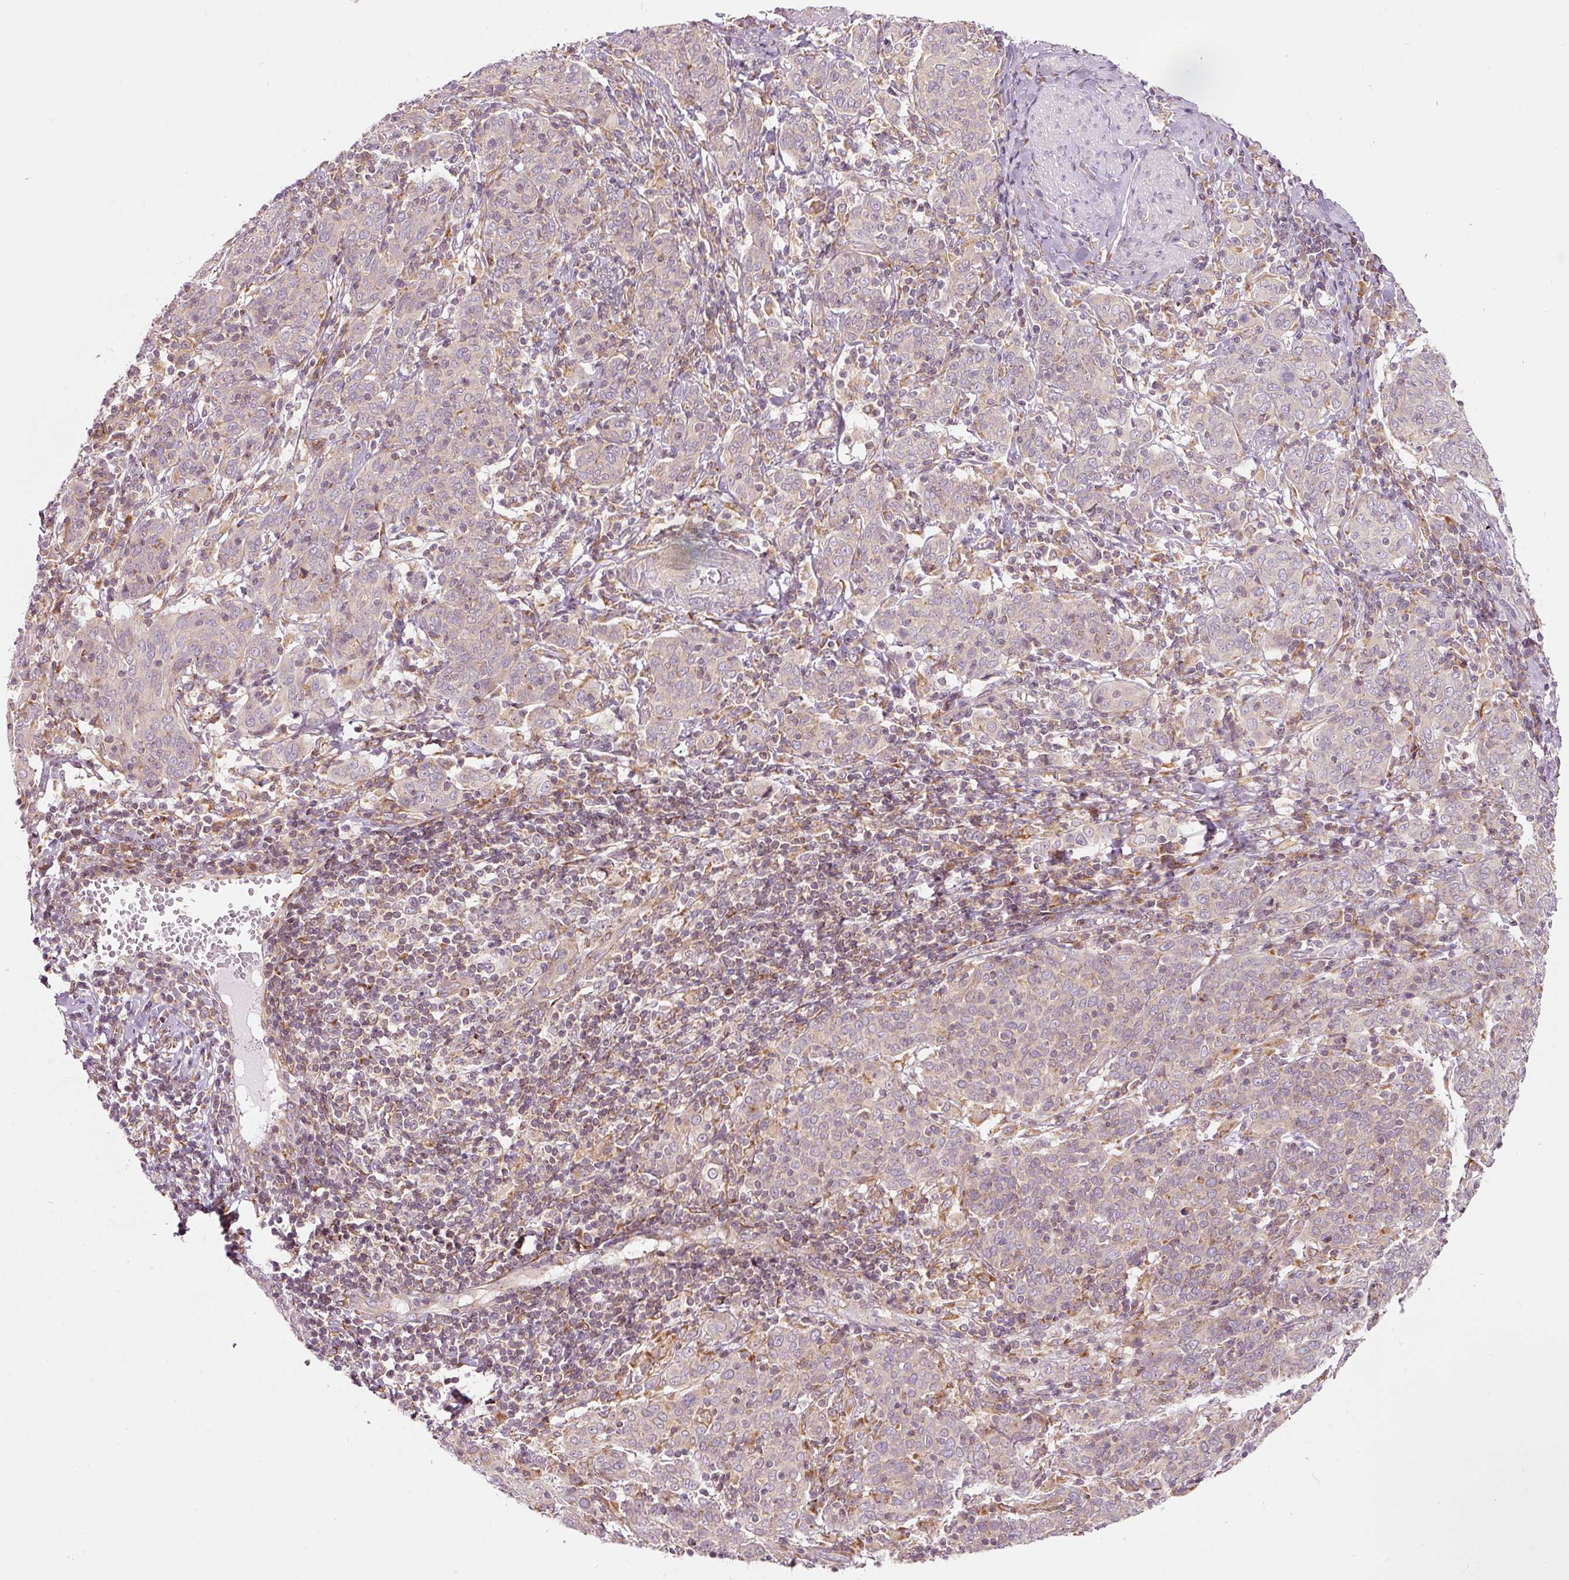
{"staining": {"intensity": "negative", "quantity": "none", "location": "none"}, "tissue": "cervical cancer", "cell_type": "Tumor cells", "image_type": "cancer", "snomed": [{"axis": "morphology", "description": "Squamous cell carcinoma, NOS"}, {"axis": "topography", "description": "Cervix"}], "caption": "The micrograph displays no staining of tumor cells in cervical cancer.", "gene": "SNAPC5", "patient": {"sex": "female", "age": 67}}